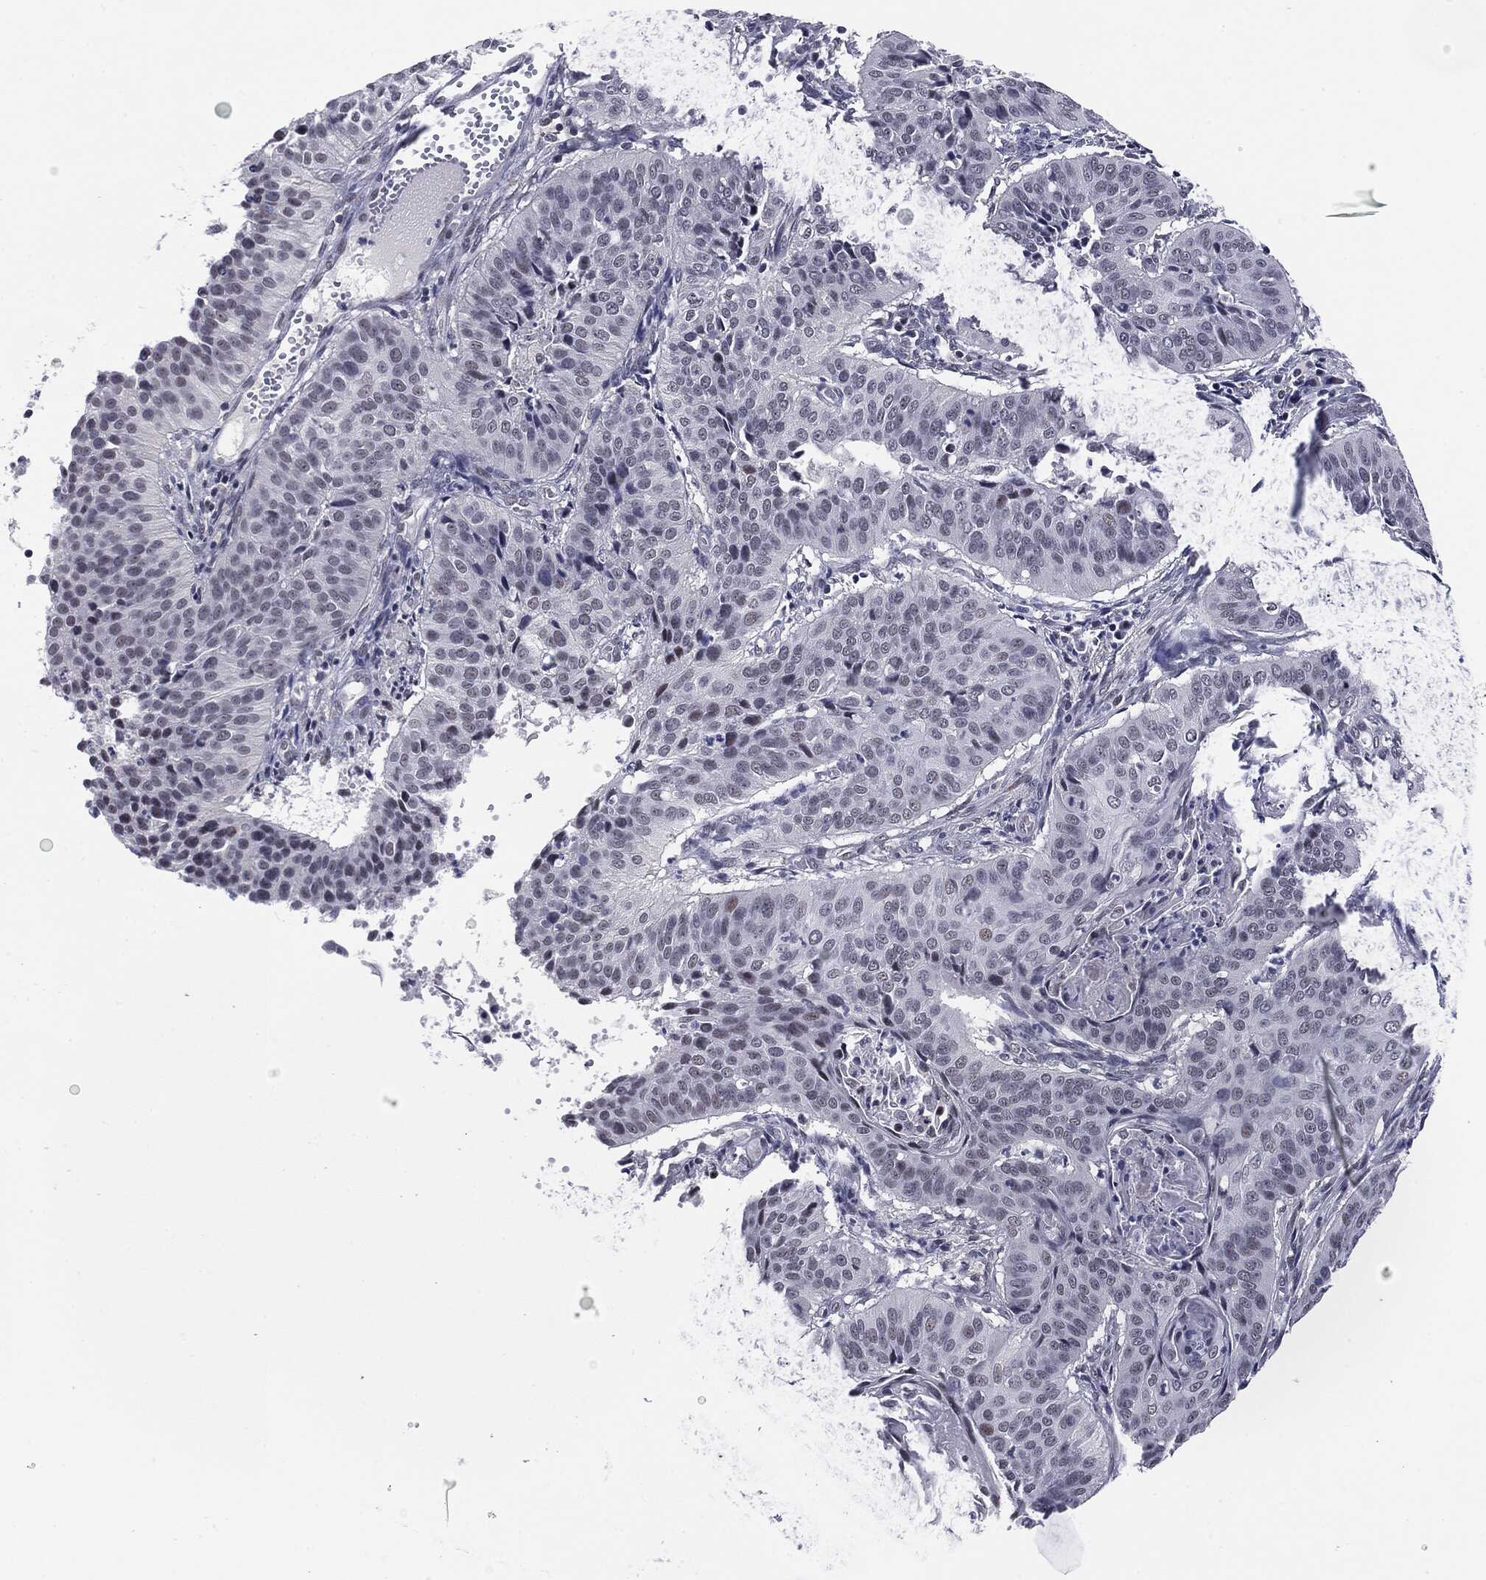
{"staining": {"intensity": "negative", "quantity": "none", "location": "none"}, "tissue": "cervical cancer", "cell_type": "Tumor cells", "image_type": "cancer", "snomed": [{"axis": "morphology", "description": "Normal tissue, NOS"}, {"axis": "morphology", "description": "Squamous cell carcinoma, NOS"}, {"axis": "topography", "description": "Cervix"}], "caption": "Cervical cancer (squamous cell carcinoma) stained for a protein using immunohistochemistry reveals no staining tumor cells.", "gene": "SLC5A5", "patient": {"sex": "female", "age": 39}}